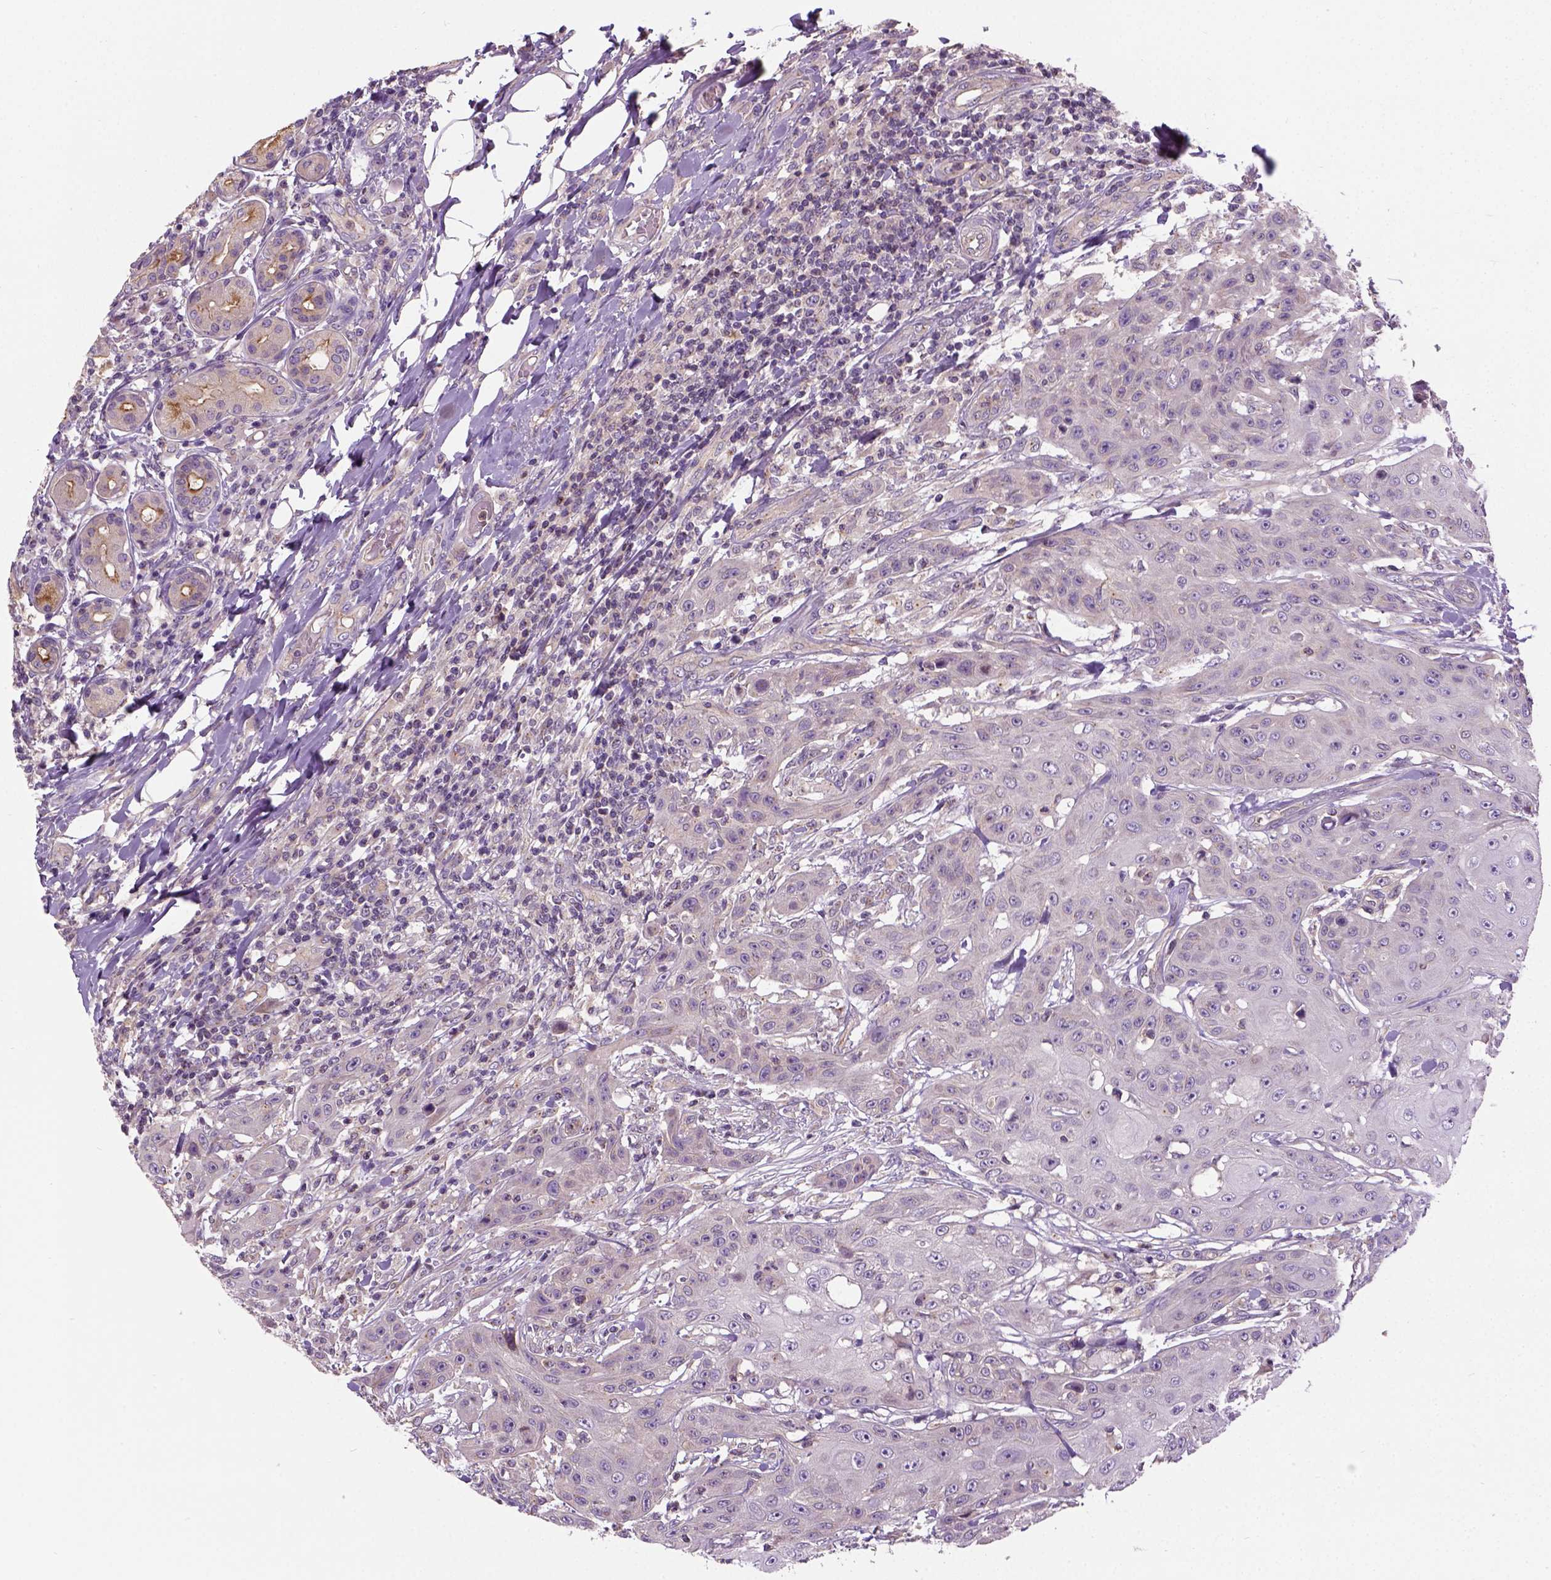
{"staining": {"intensity": "weak", "quantity": "25%-75%", "location": "cytoplasmic/membranous"}, "tissue": "head and neck cancer", "cell_type": "Tumor cells", "image_type": "cancer", "snomed": [{"axis": "morphology", "description": "Normal tissue, NOS"}, {"axis": "morphology", "description": "Squamous cell carcinoma, NOS"}, {"axis": "topography", "description": "Oral tissue"}, {"axis": "topography", "description": "Head-Neck"}], "caption": "Head and neck cancer (squamous cell carcinoma) tissue exhibits weak cytoplasmic/membranous positivity in about 25%-75% of tumor cells, visualized by immunohistochemistry.", "gene": "CRACR2A", "patient": {"sex": "female", "age": 55}}